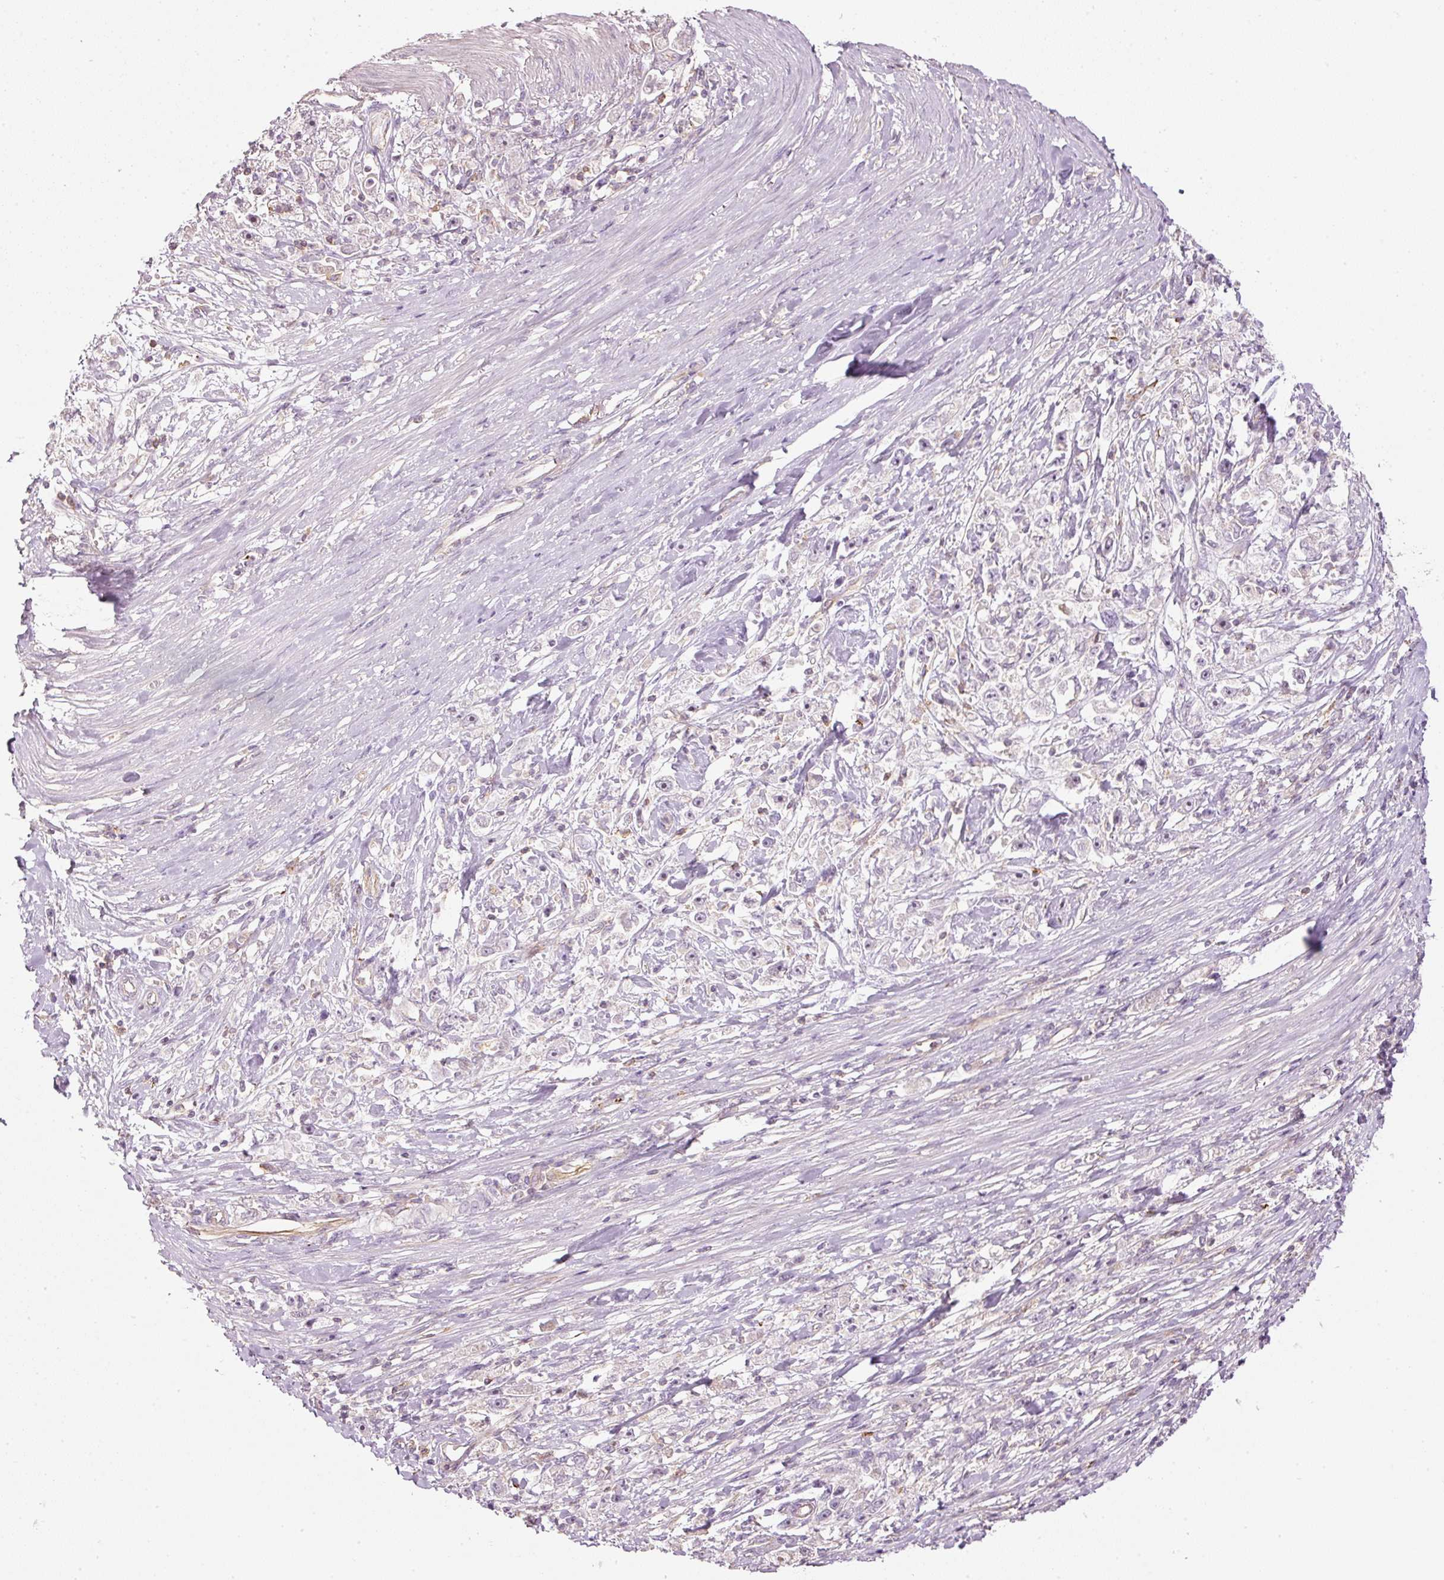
{"staining": {"intensity": "negative", "quantity": "none", "location": "none"}, "tissue": "stomach cancer", "cell_type": "Tumor cells", "image_type": "cancer", "snomed": [{"axis": "morphology", "description": "Adenocarcinoma, NOS"}, {"axis": "topography", "description": "Stomach"}], "caption": "This is a photomicrograph of immunohistochemistry (IHC) staining of adenocarcinoma (stomach), which shows no positivity in tumor cells.", "gene": "SIPA1", "patient": {"sex": "female", "age": 59}}